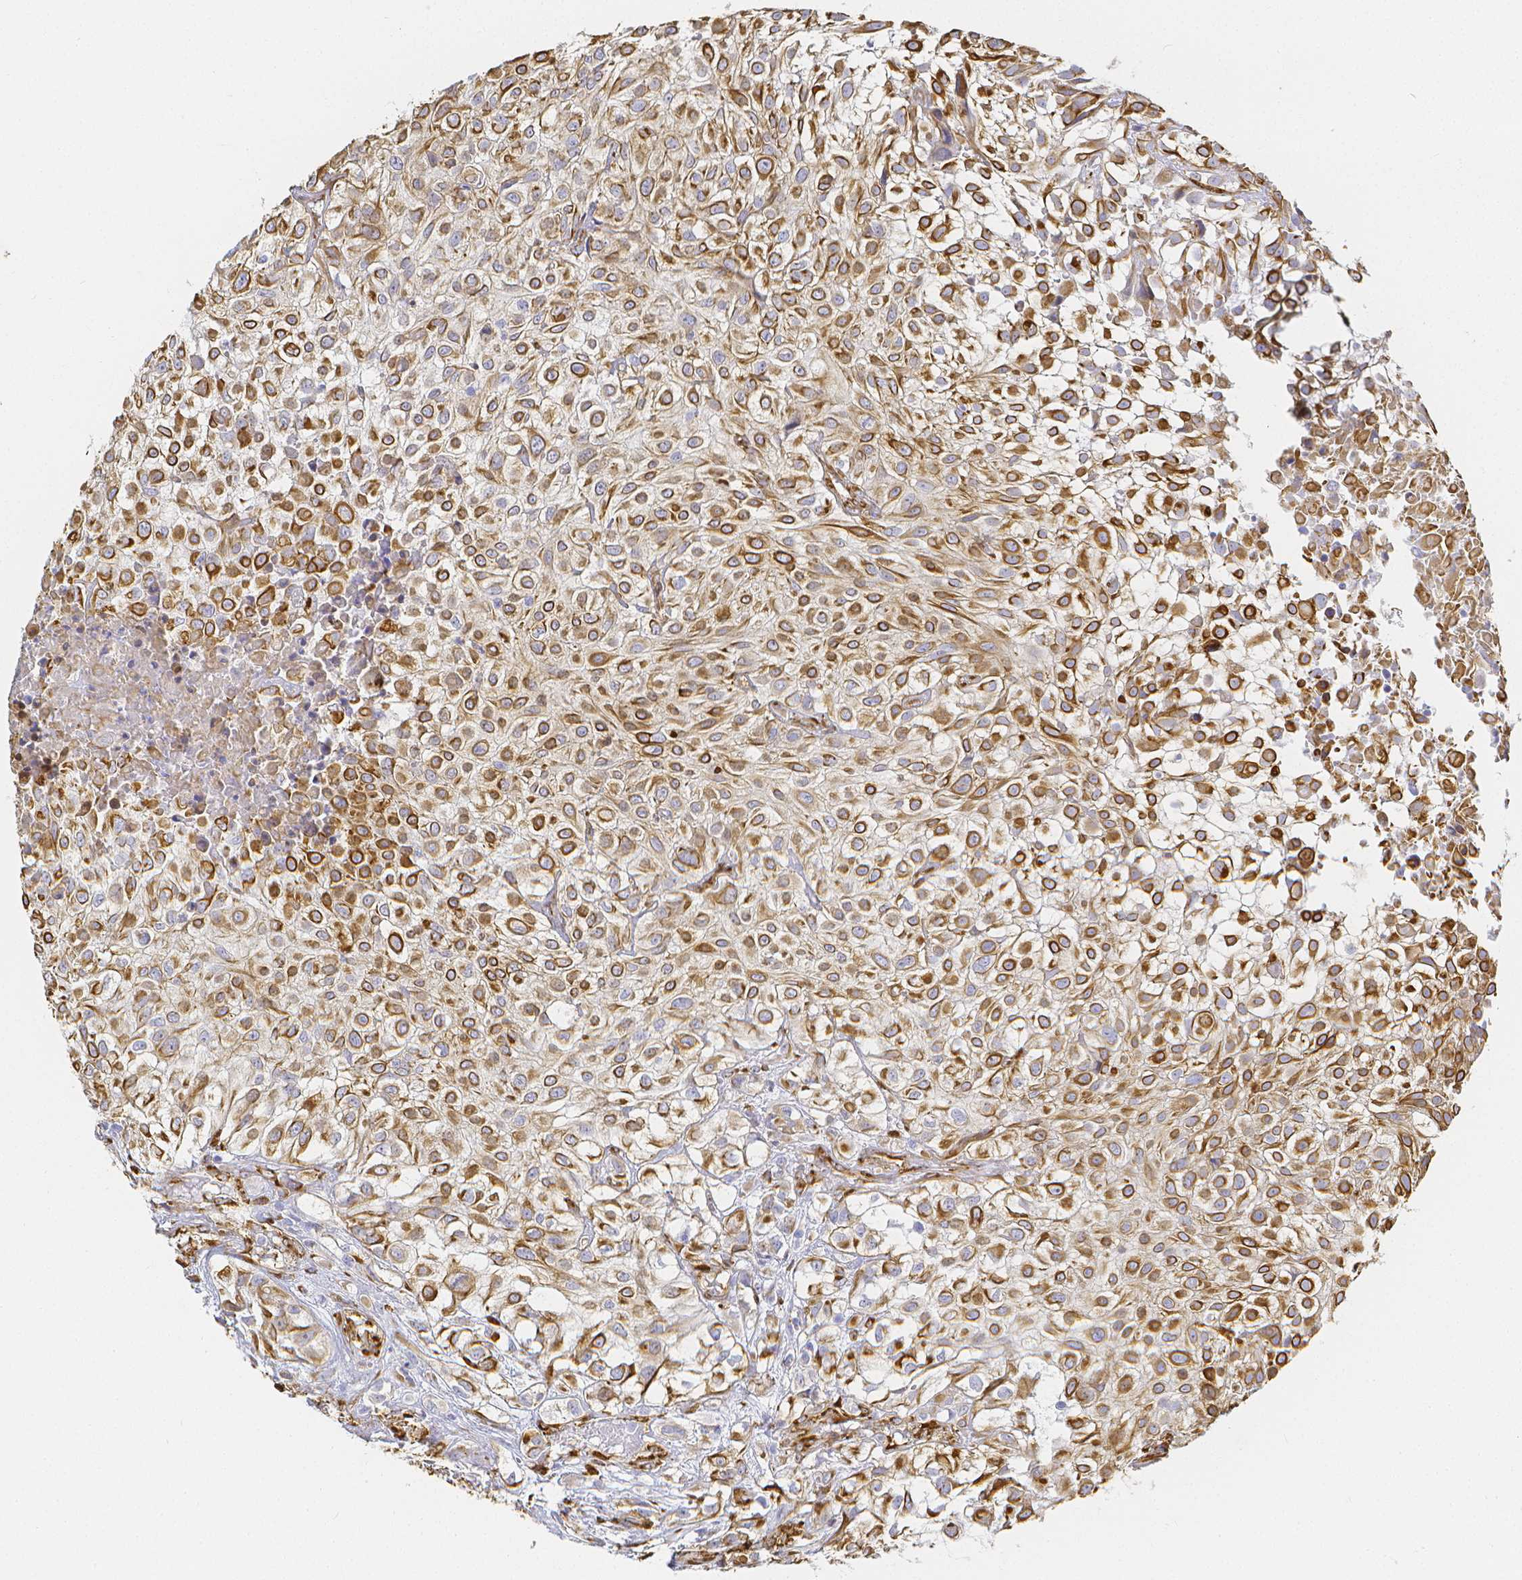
{"staining": {"intensity": "weak", "quantity": ">75%", "location": "cytoplasmic/membranous"}, "tissue": "urothelial cancer", "cell_type": "Tumor cells", "image_type": "cancer", "snomed": [{"axis": "morphology", "description": "Urothelial carcinoma, High grade"}, {"axis": "topography", "description": "Urinary bladder"}], "caption": "Tumor cells reveal low levels of weak cytoplasmic/membranous positivity in about >75% of cells in human urothelial cancer.", "gene": "SMURF1", "patient": {"sex": "male", "age": 56}}